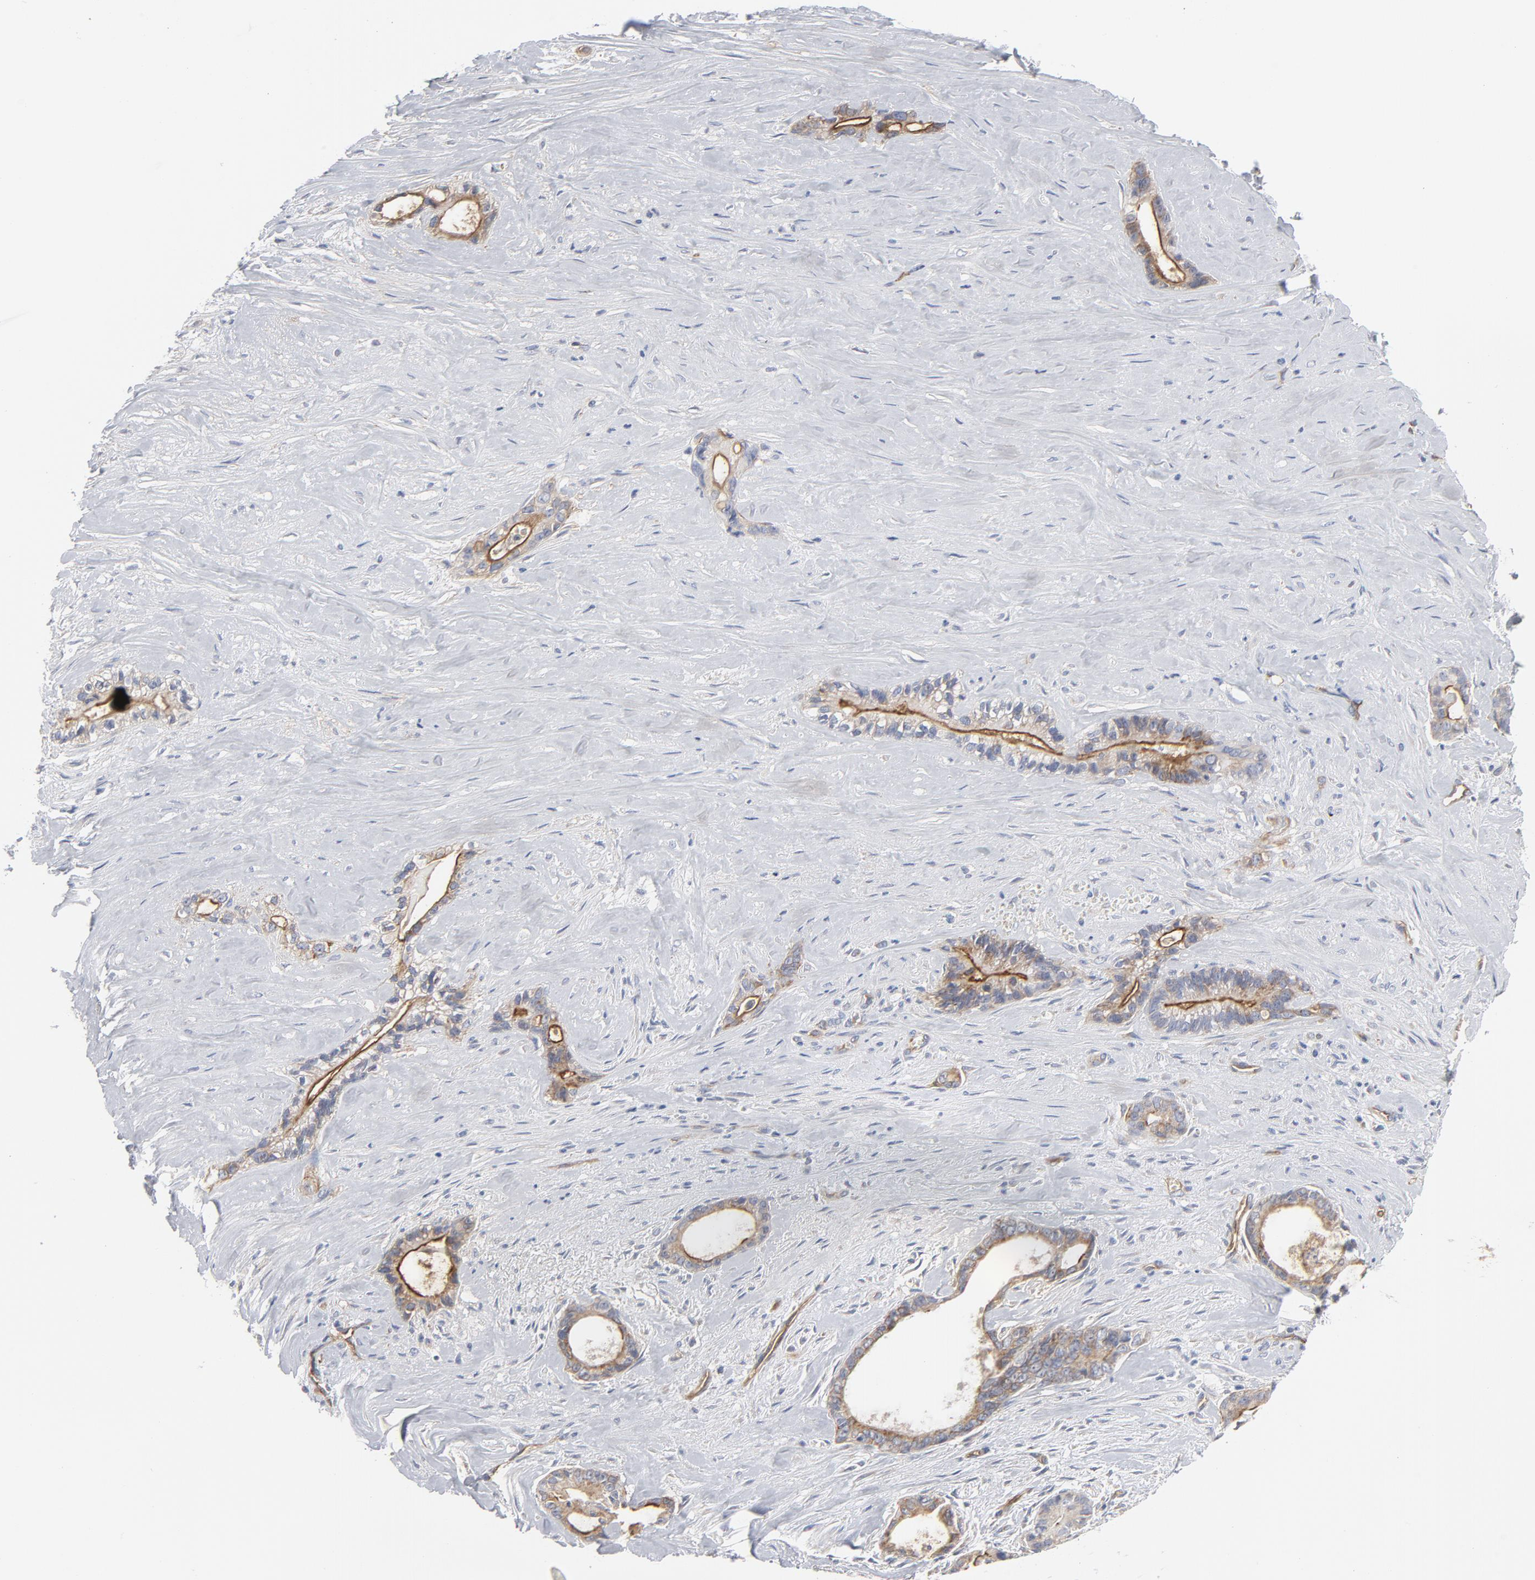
{"staining": {"intensity": "moderate", "quantity": "25%-75%", "location": "cytoplasmic/membranous"}, "tissue": "liver cancer", "cell_type": "Tumor cells", "image_type": "cancer", "snomed": [{"axis": "morphology", "description": "Cholangiocarcinoma"}, {"axis": "topography", "description": "Liver"}], "caption": "Moderate cytoplasmic/membranous staining is present in about 25%-75% of tumor cells in cholangiocarcinoma (liver).", "gene": "OXA1L", "patient": {"sex": "female", "age": 55}}